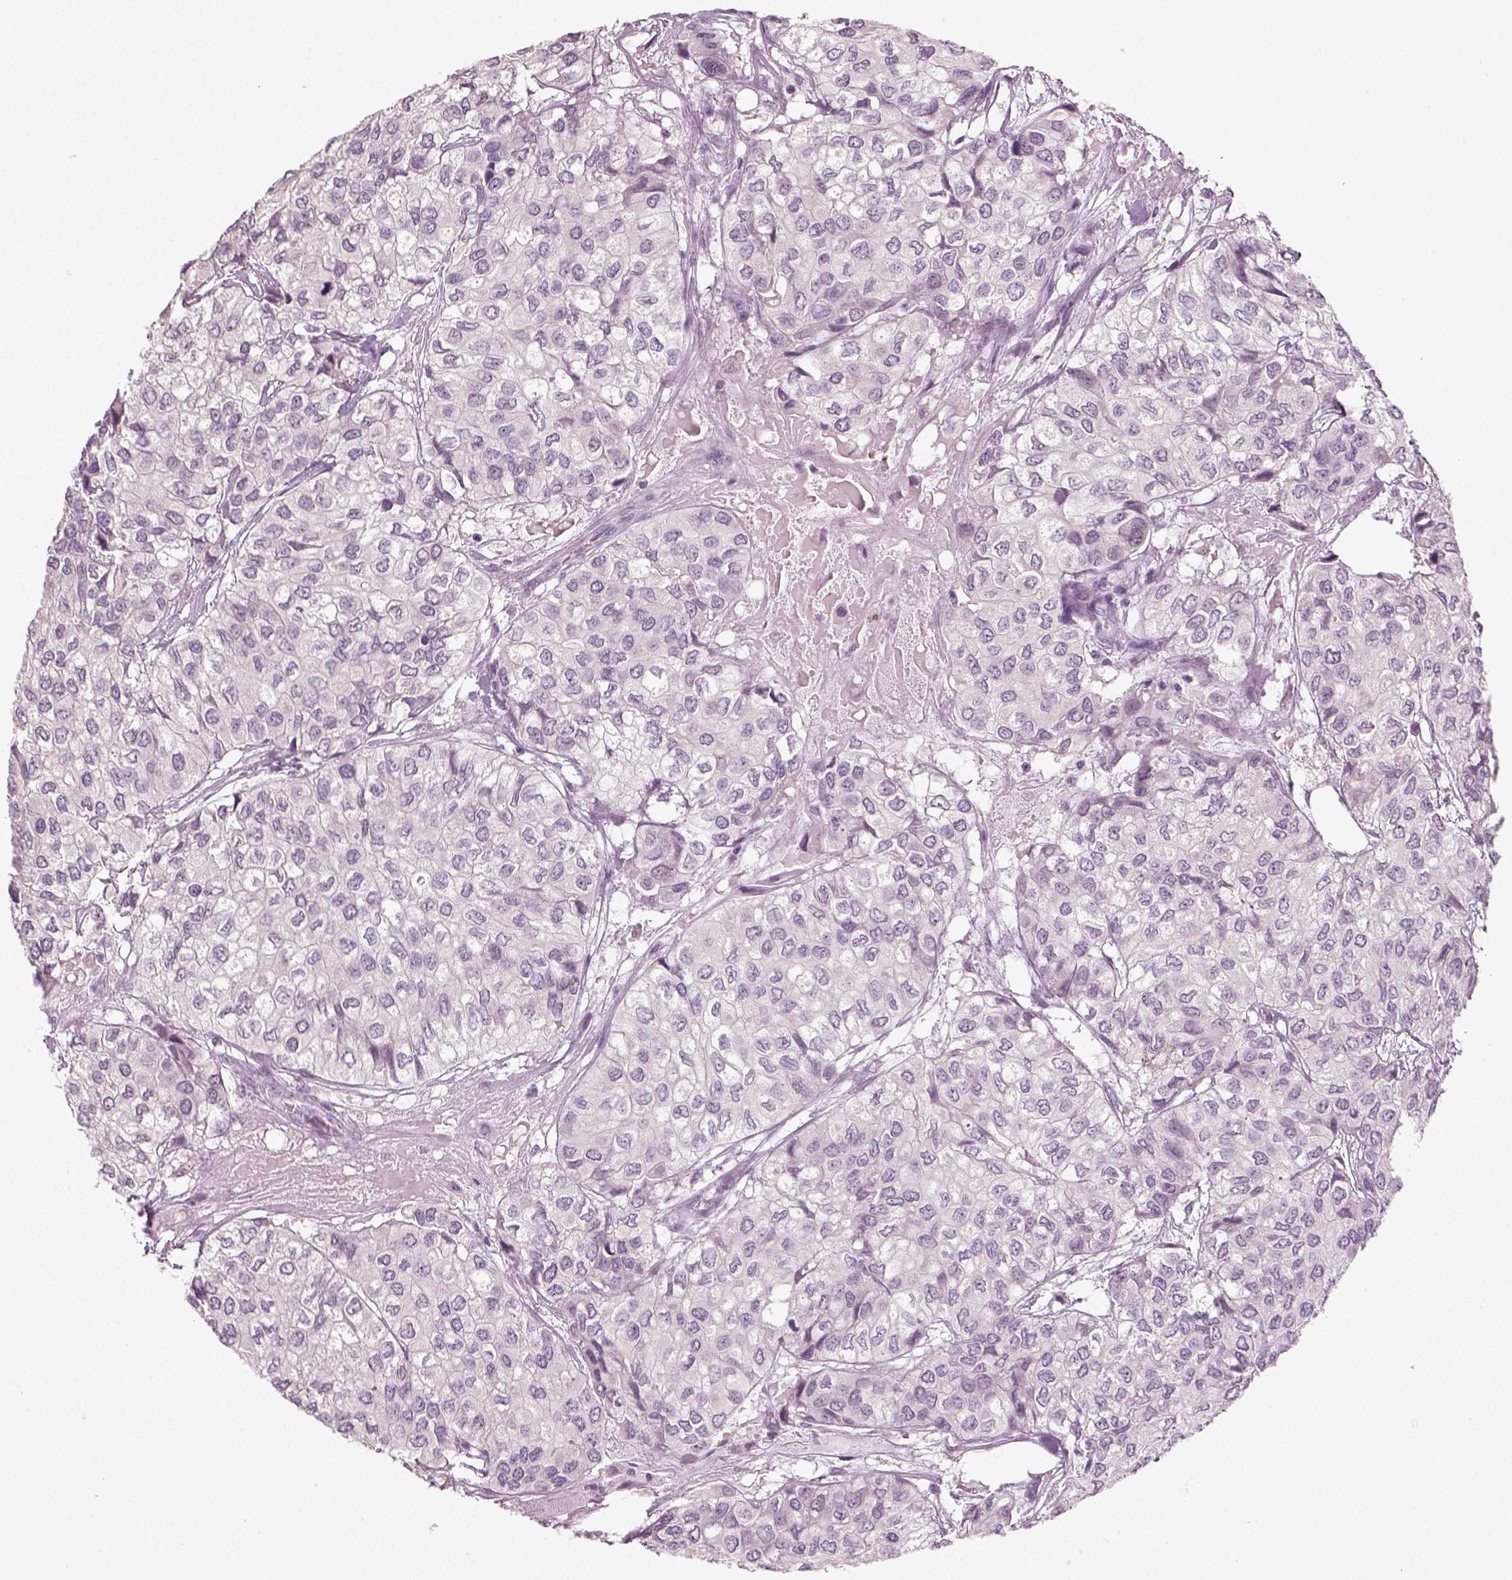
{"staining": {"intensity": "negative", "quantity": "none", "location": "none"}, "tissue": "urothelial cancer", "cell_type": "Tumor cells", "image_type": "cancer", "snomed": [{"axis": "morphology", "description": "Urothelial carcinoma, High grade"}, {"axis": "topography", "description": "Urinary bladder"}], "caption": "DAB immunohistochemical staining of high-grade urothelial carcinoma demonstrates no significant expression in tumor cells. (Brightfield microscopy of DAB immunohistochemistry at high magnification).", "gene": "SYNGAP1", "patient": {"sex": "male", "age": 73}}